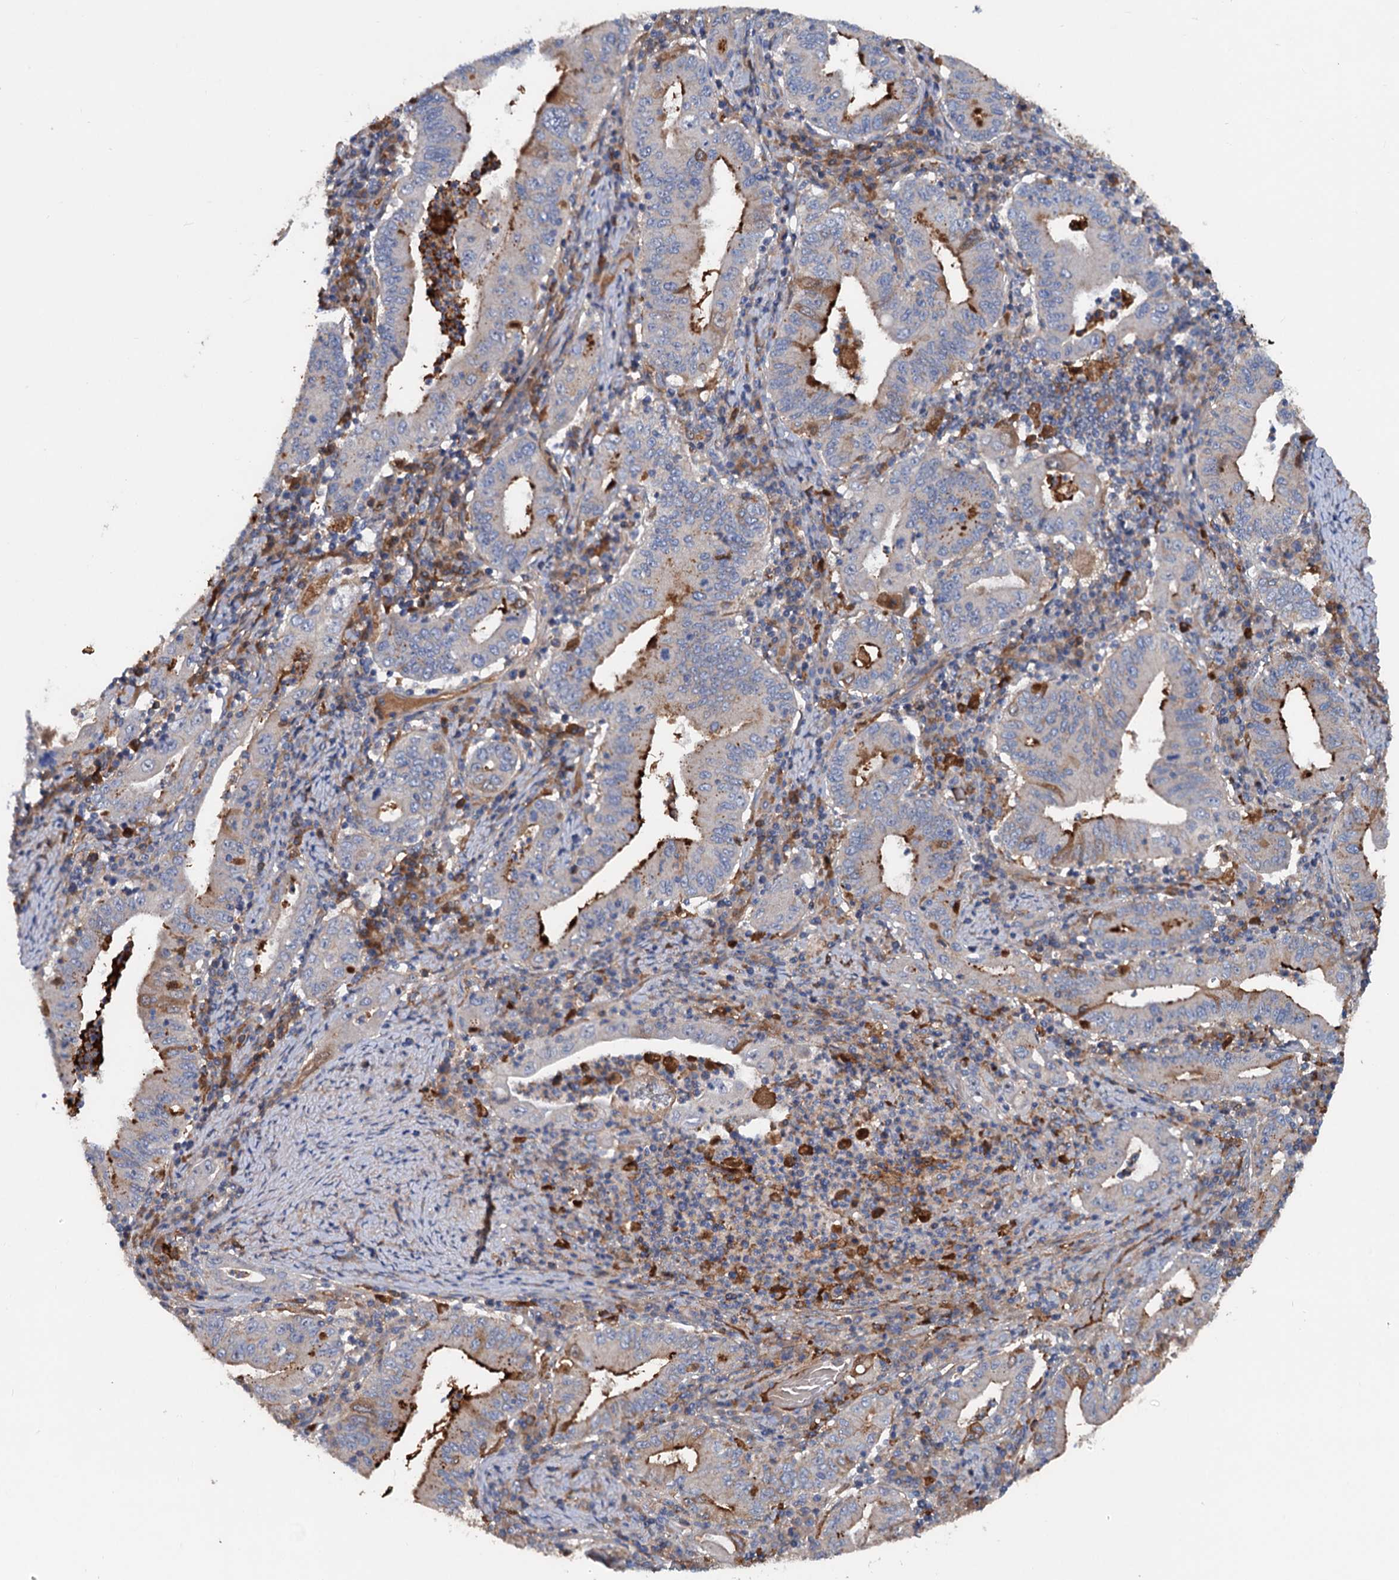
{"staining": {"intensity": "moderate", "quantity": "25%-75%", "location": "cytoplasmic/membranous"}, "tissue": "stomach cancer", "cell_type": "Tumor cells", "image_type": "cancer", "snomed": [{"axis": "morphology", "description": "Normal tissue, NOS"}, {"axis": "morphology", "description": "Adenocarcinoma, NOS"}, {"axis": "topography", "description": "Esophagus"}, {"axis": "topography", "description": "Stomach, upper"}, {"axis": "topography", "description": "Peripheral nerve tissue"}], "caption": "This photomicrograph shows stomach cancer (adenocarcinoma) stained with immunohistochemistry to label a protein in brown. The cytoplasmic/membranous of tumor cells show moderate positivity for the protein. Nuclei are counter-stained blue.", "gene": "CHRD", "patient": {"sex": "male", "age": 62}}